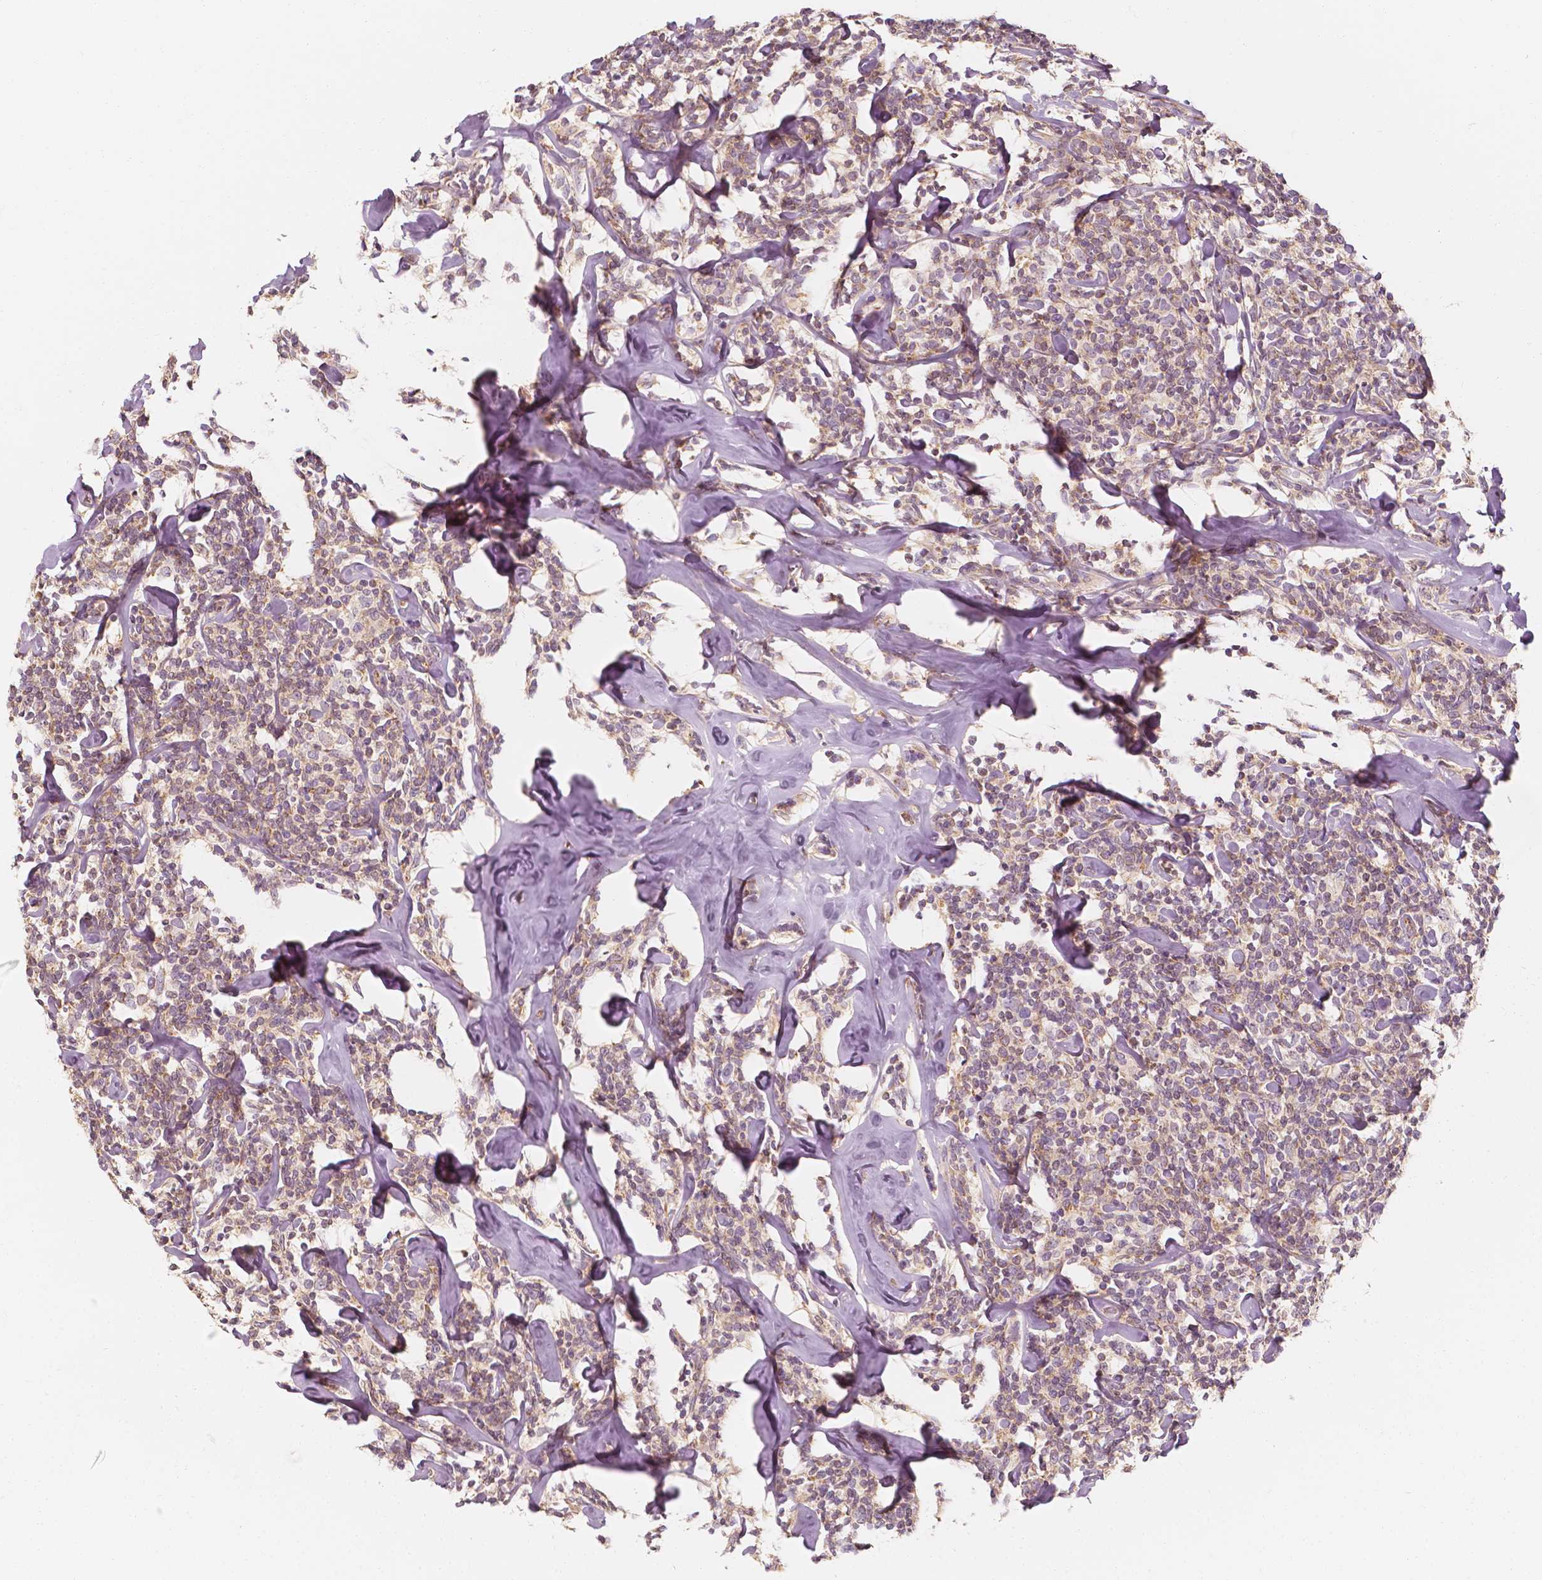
{"staining": {"intensity": "weak", "quantity": "25%-75%", "location": "cytoplasmic/membranous"}, "tissue": "lymphoma", "cell_type": "Tumor cells", "image_type": "cancer", "snomed": [{"axis": "morphology", "description": "Malignant lymphoma, non-Hodgkin's type, Low grade"}, {"axis": "topography", "description": "Lymph node"}], "caption": "A histopathology image of human lymphoma stained for a protein exhibits weak cytoplasmic/membranous brown staining in tumor cells. The staining is performed using DAB brown chromogen to label protein expression. The nuclei are counter-stained blue using hematoxylin.", "gene": "SHPK", "patient": {"sex": "female", "age": 56}}